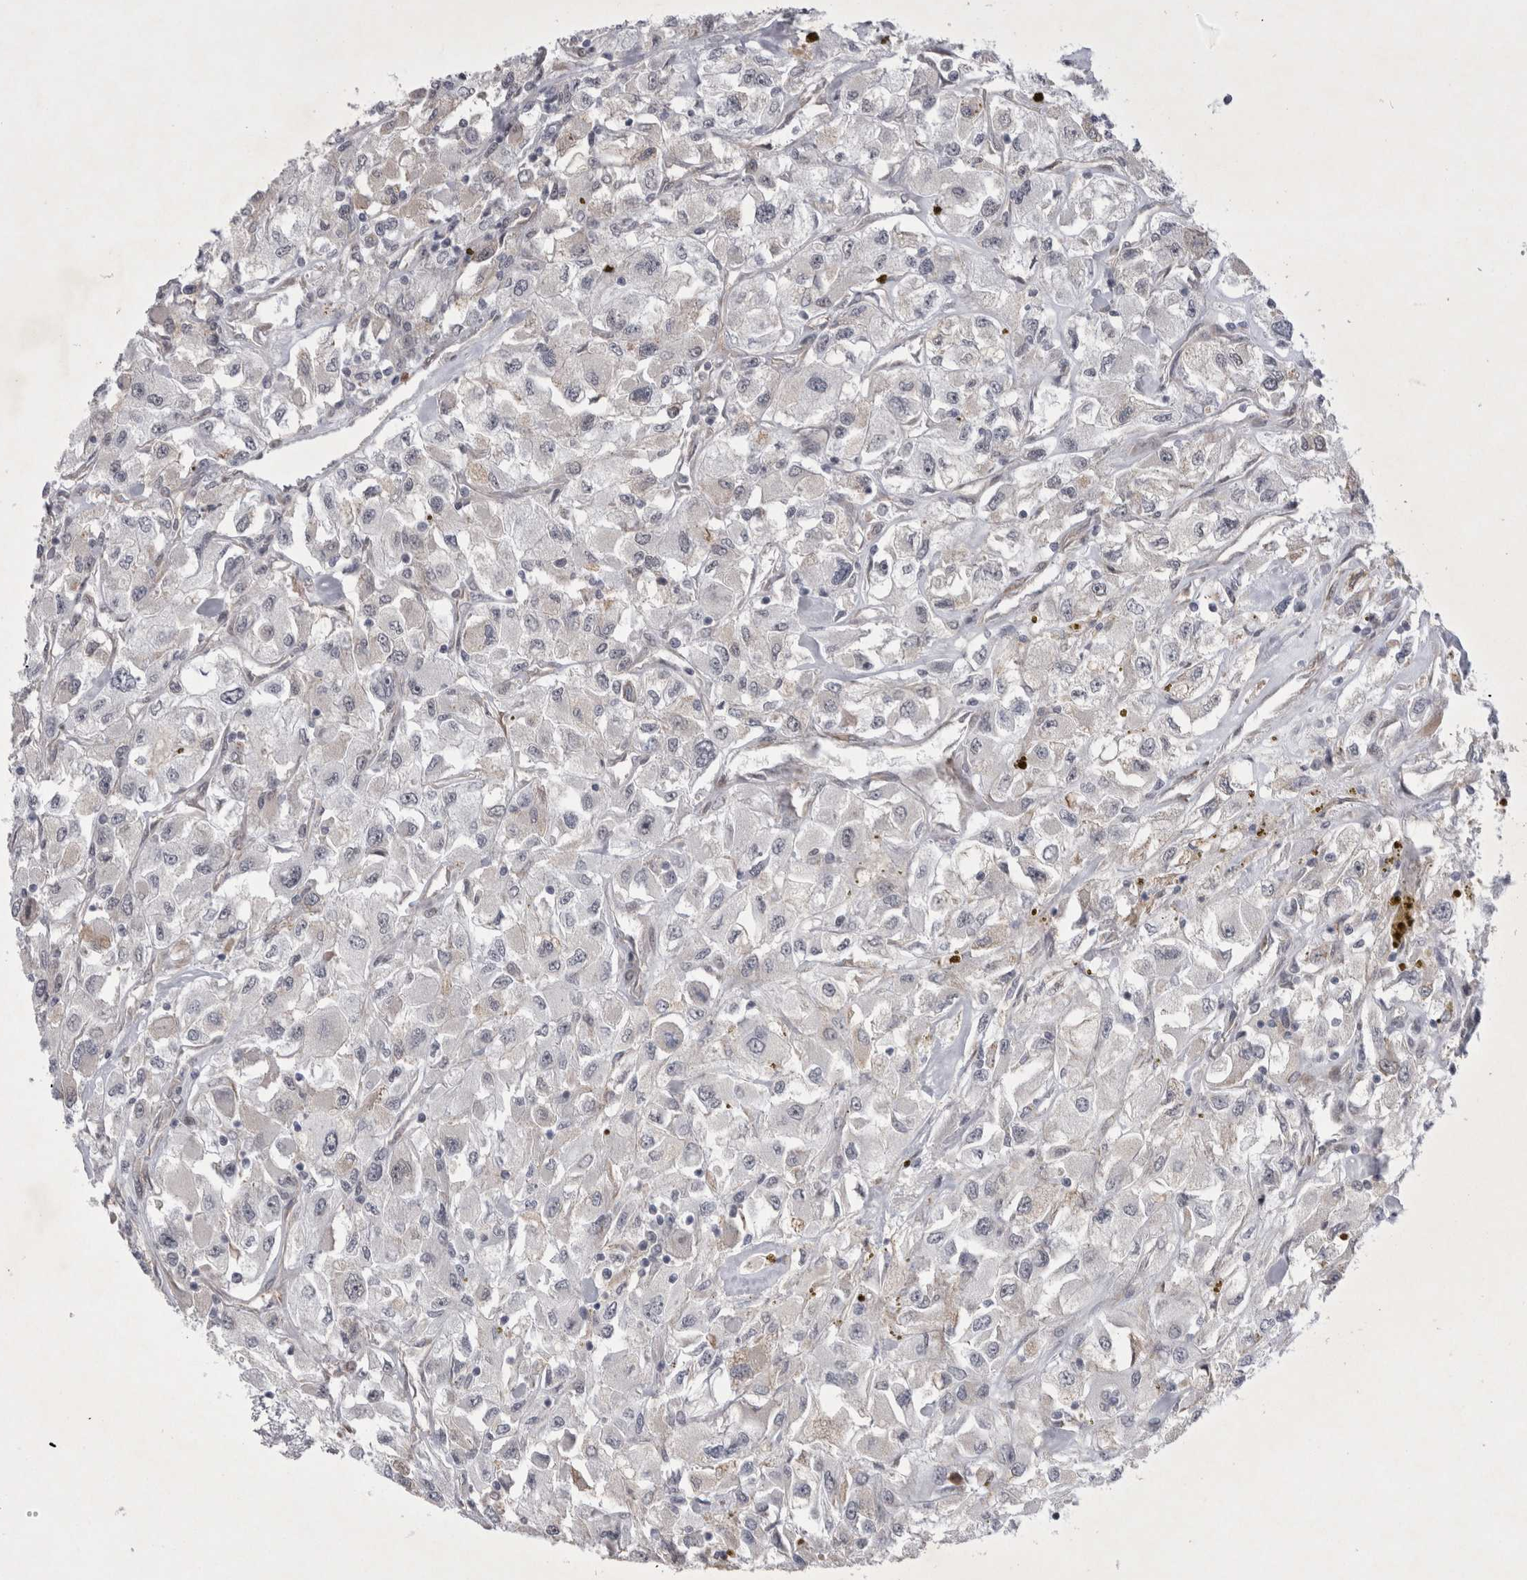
{"staining": {"intensity": "negative", "quantity": "none", "location": "none"}, "tissue": "renal cancer", "cell_type": "Tumor cells", "image_type": "cancer", "snomed": [{"axis": "morphology", "description": "Adenocarcinoma, NOS"}, {"axis": "topography", "description": "Kidney"}], "caption": "Adenocarcinoma (renal) was stained to show a protein in brown. There is no significant staining in tumor cells.", "gene": "PARP11", "patient": {"sex": "female", "age": 52}}